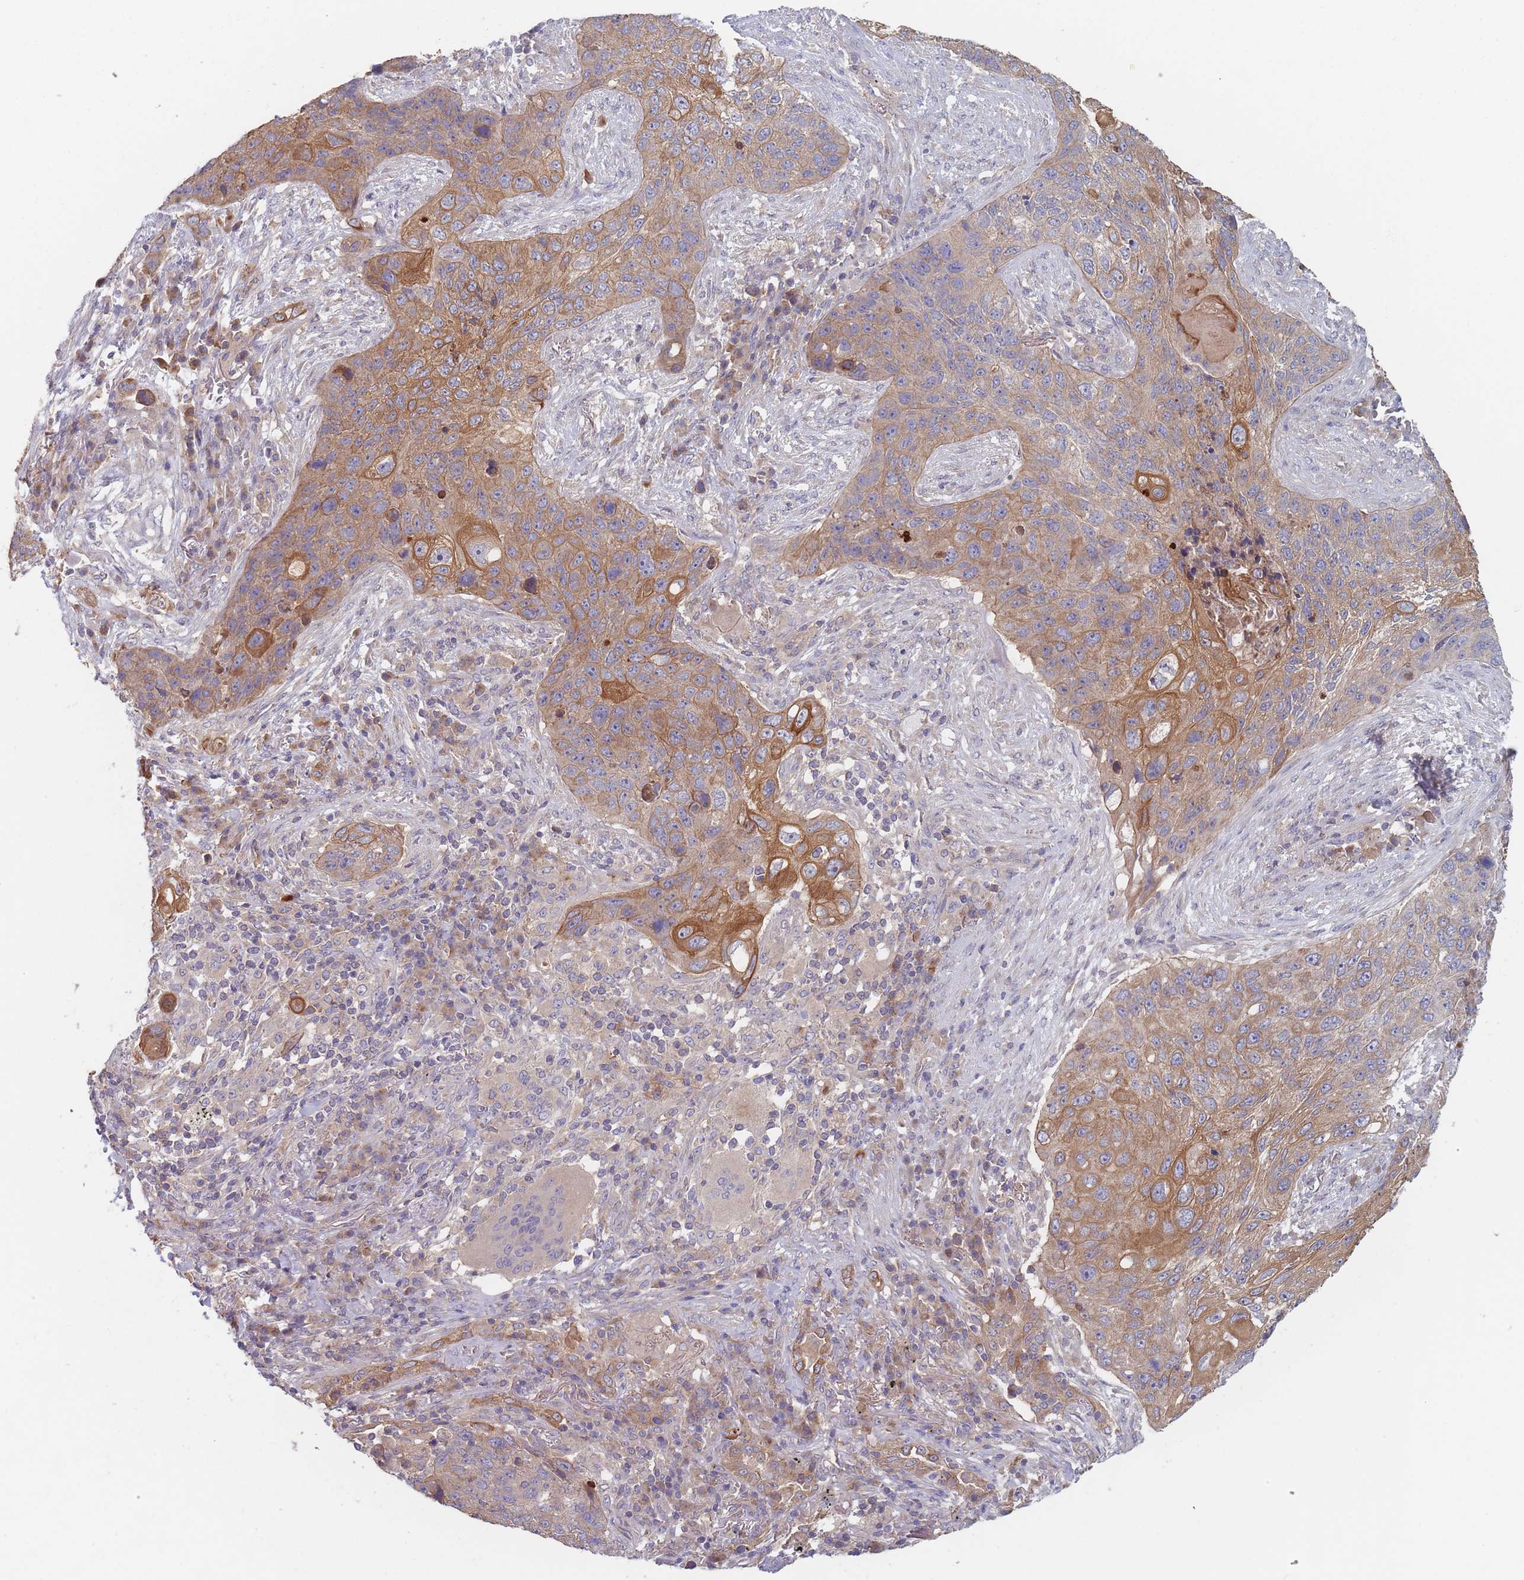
{"staining": {"intensity": "moderate", "quantity": ">75%", "location": "cytoplasmic/membranous"}, "tissue": "lung cancer", "cell_type": "Tumor cells", "image_type": "cancer", "snomed": [{"axis": "morphology", "description": "Squamous cell carcinoma, NOS"}, {"axis": "topography", "description": "Lung"}], "caption": "Immunohistochemical staining of squamous cell carcinoma (lung) exhibits moderate cytoplasmic/membranous protein expression in approximately >75% of tumor cells.", "gene": "EFCC1", "patient": {"sex": "female", "age": 63}}